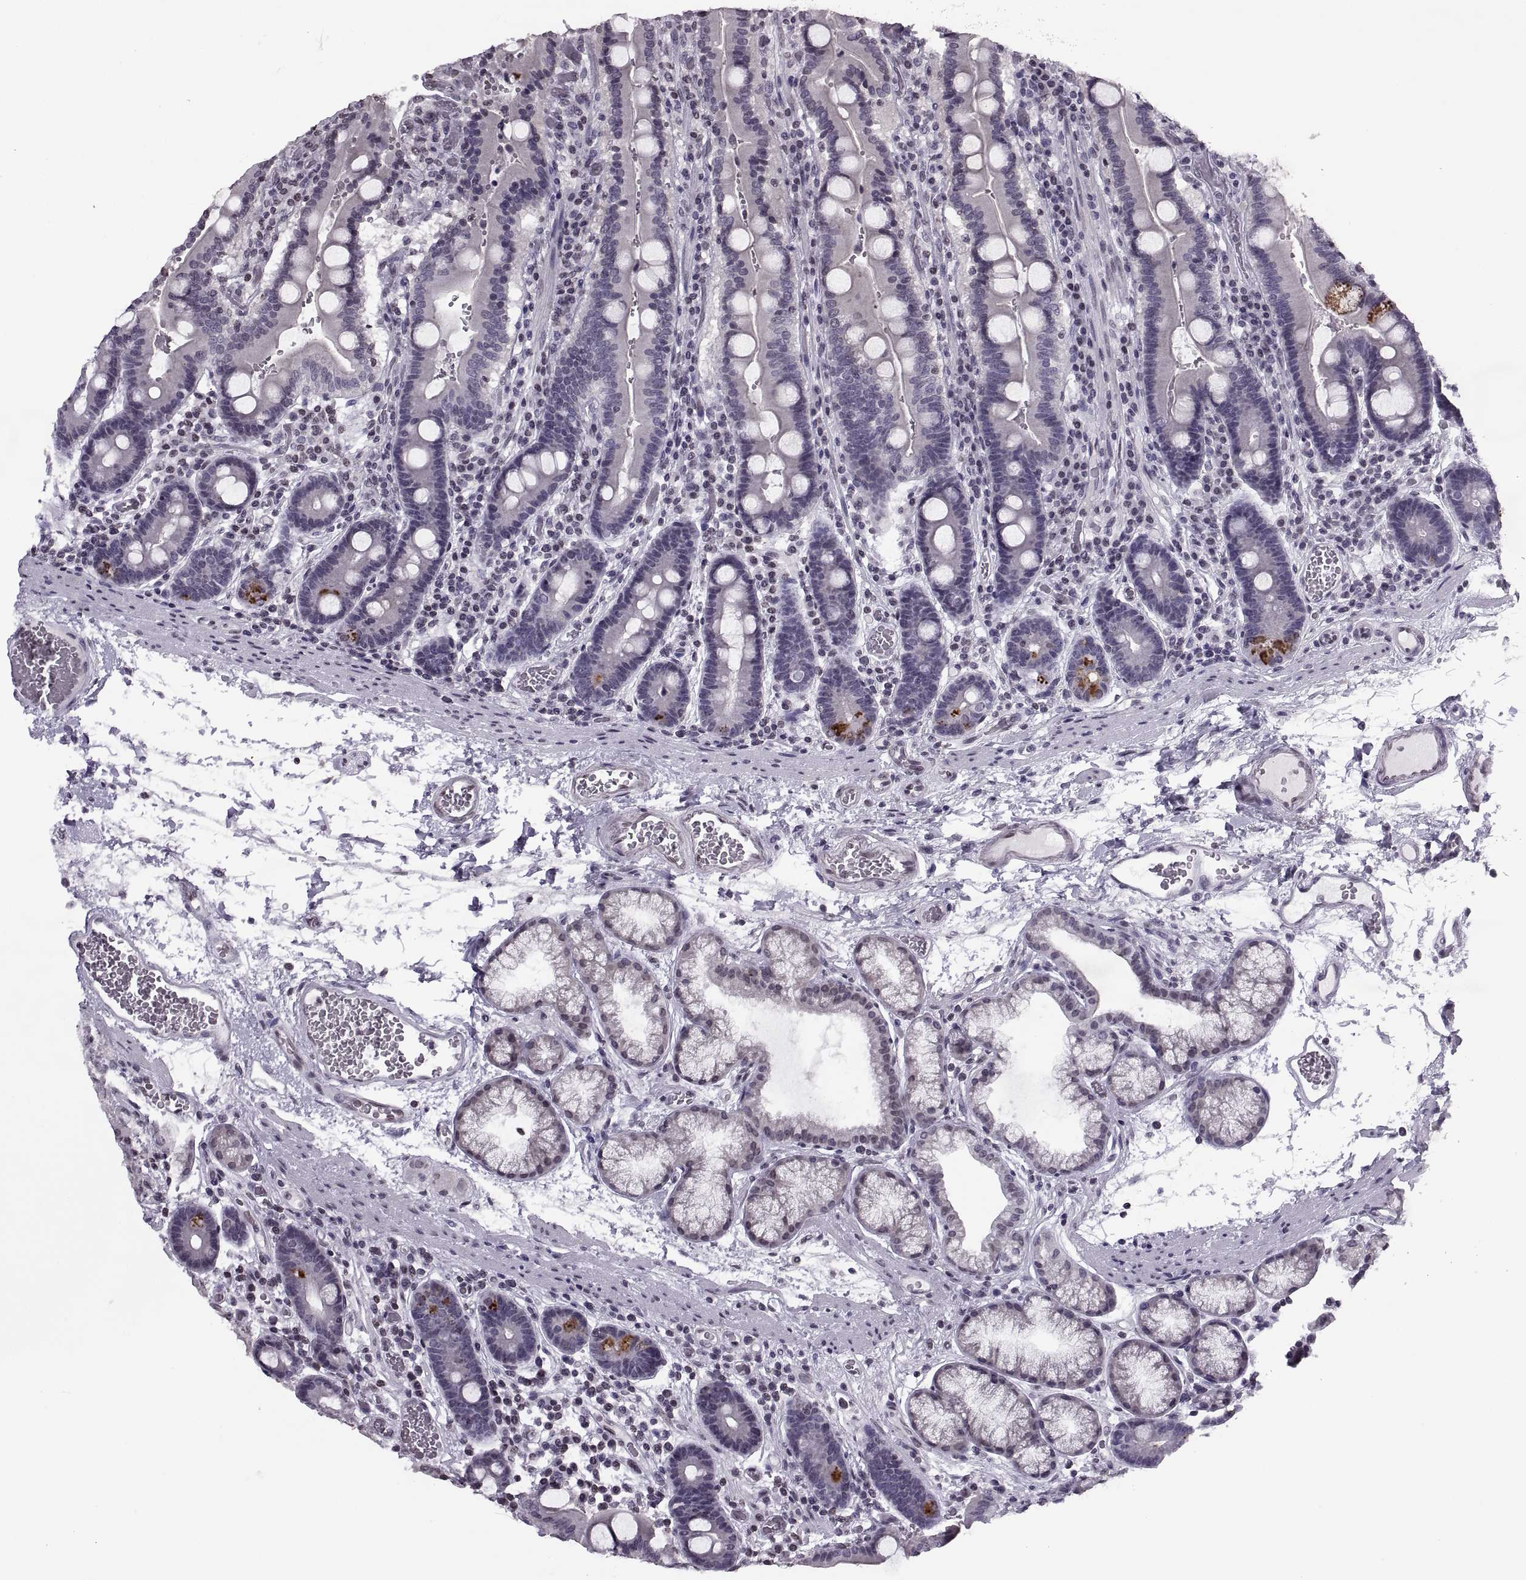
{"staining": {"intensity": "moderate", "quantity": "<25%", "location": "cytoplasmic/membranous"}, "tissue": "duodenum", "cell_type": "Glandular cells", "image_type": "normal", "snomed": [{"axis": "morphology", "description": "Normal tissue, NOS"}, {"axis": "topography", "description": "Duodenum"}], "caption": "Immunohistochemical staining of normal human duodenum exhibits moderate cytoplasmic/membranous protein expression in about <25% of glandular cells.", "gene": "H1", "patient": {"sex": "female", "age": 62}}